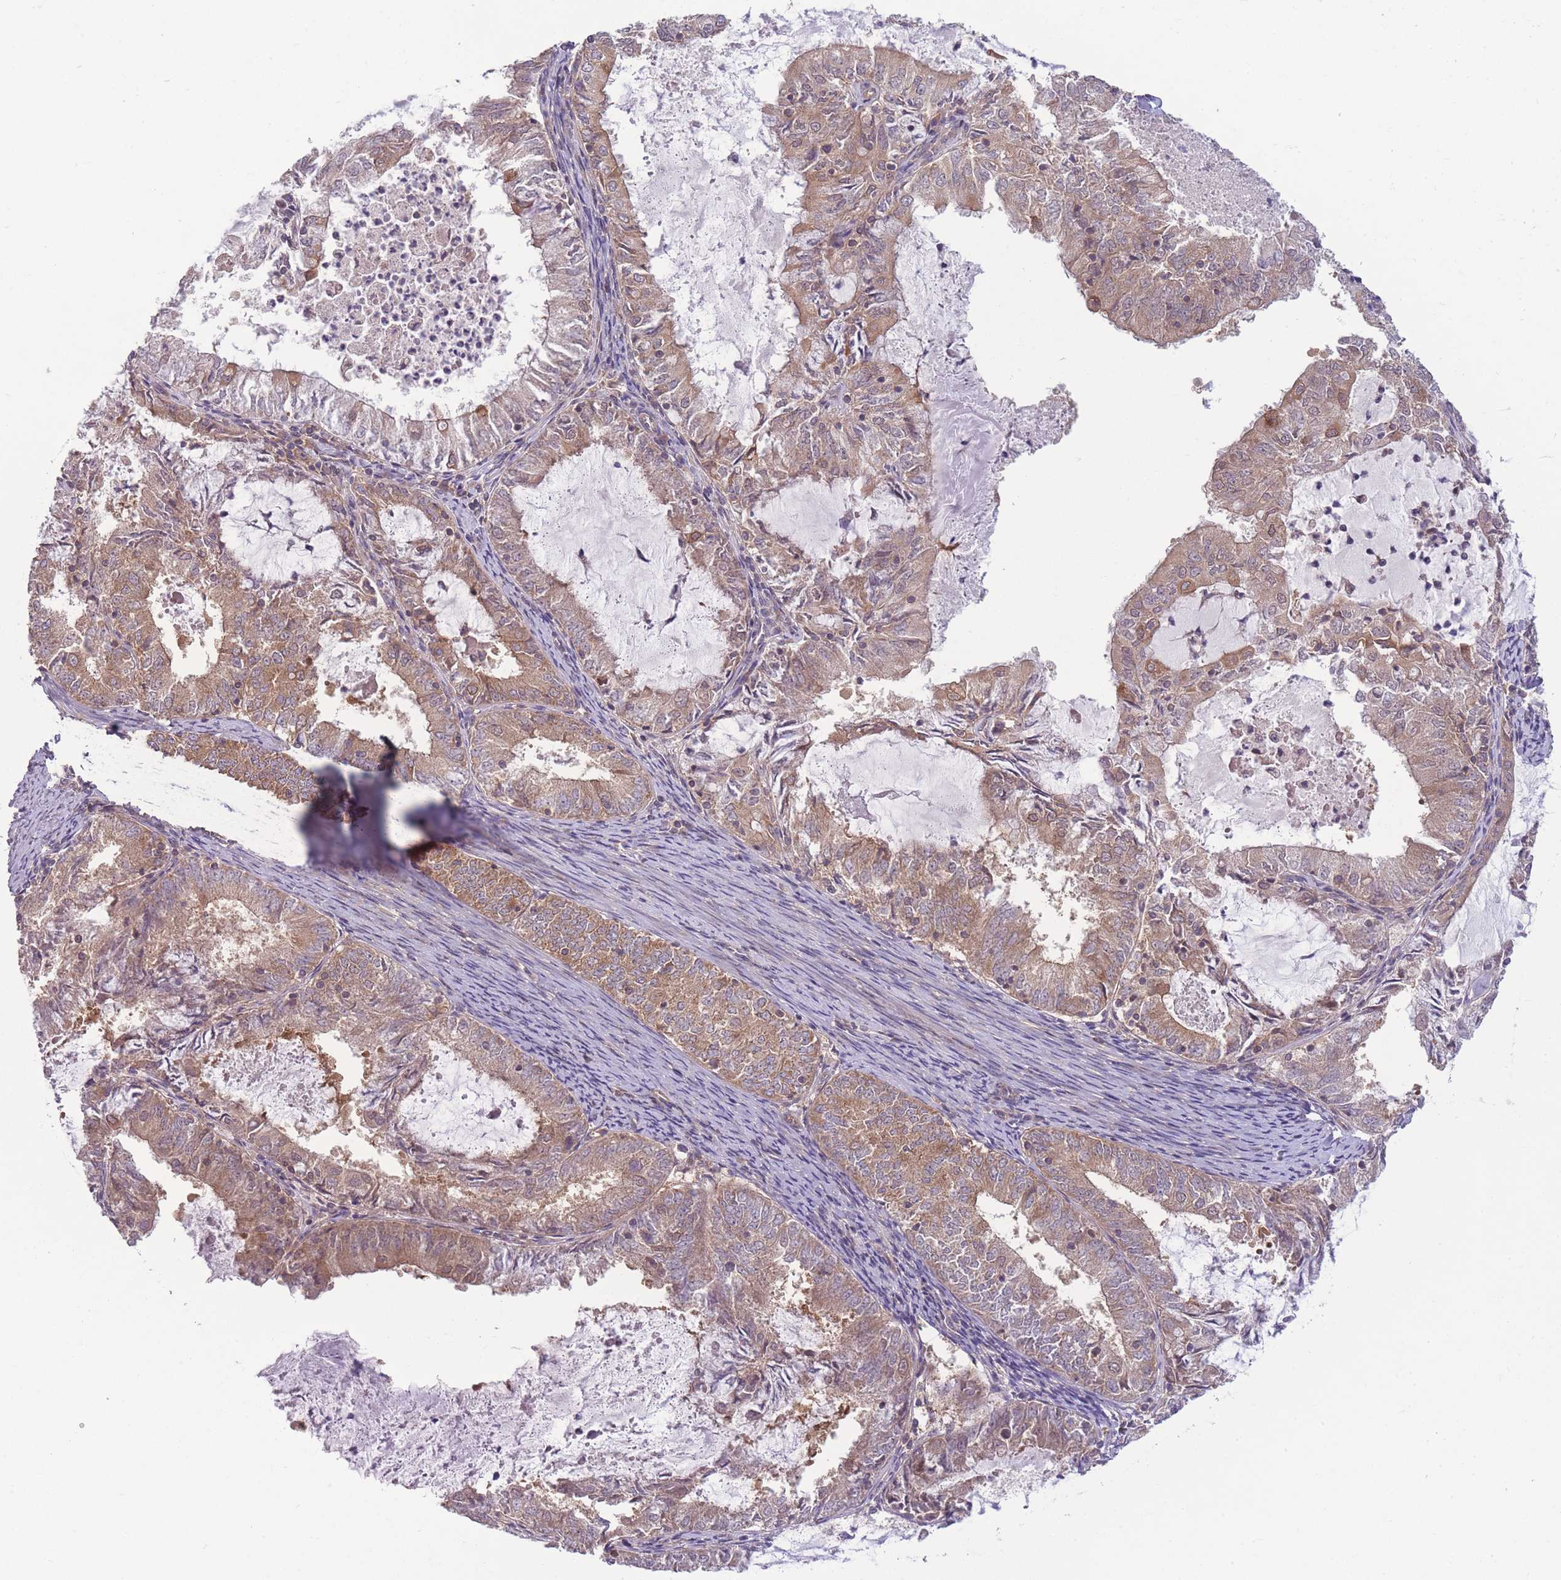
{"staining": {"intensity": "weak", "quantity": ">75%", "location": "cytoplasmic/membranous"}, "tissue": "endometrial cancer", "cell_type": "Tumor cells", "image_type": "cancer", "snomed": [{"axis": "morphology", "description": "Adenocarcinoma, NOS"}, {"axis": "topography", "description": "Endometrium"}], "caption": "Immunohistochemistry (IHC) staining of adenocarcinoma (endometrial), which shows low levels of weak cytoplasmic/membranous staining in about >75% of tumor cells indicating weak cytoplasmic/membranous protein staining. The staining was performed using DAB (3,3'-diaminobenzidine) (brown) for protein detection and nuclei were counterstained in hematoxylin (blue).", "gene": "PFDN6", "patient": {"sex": "female", "age": 57}}